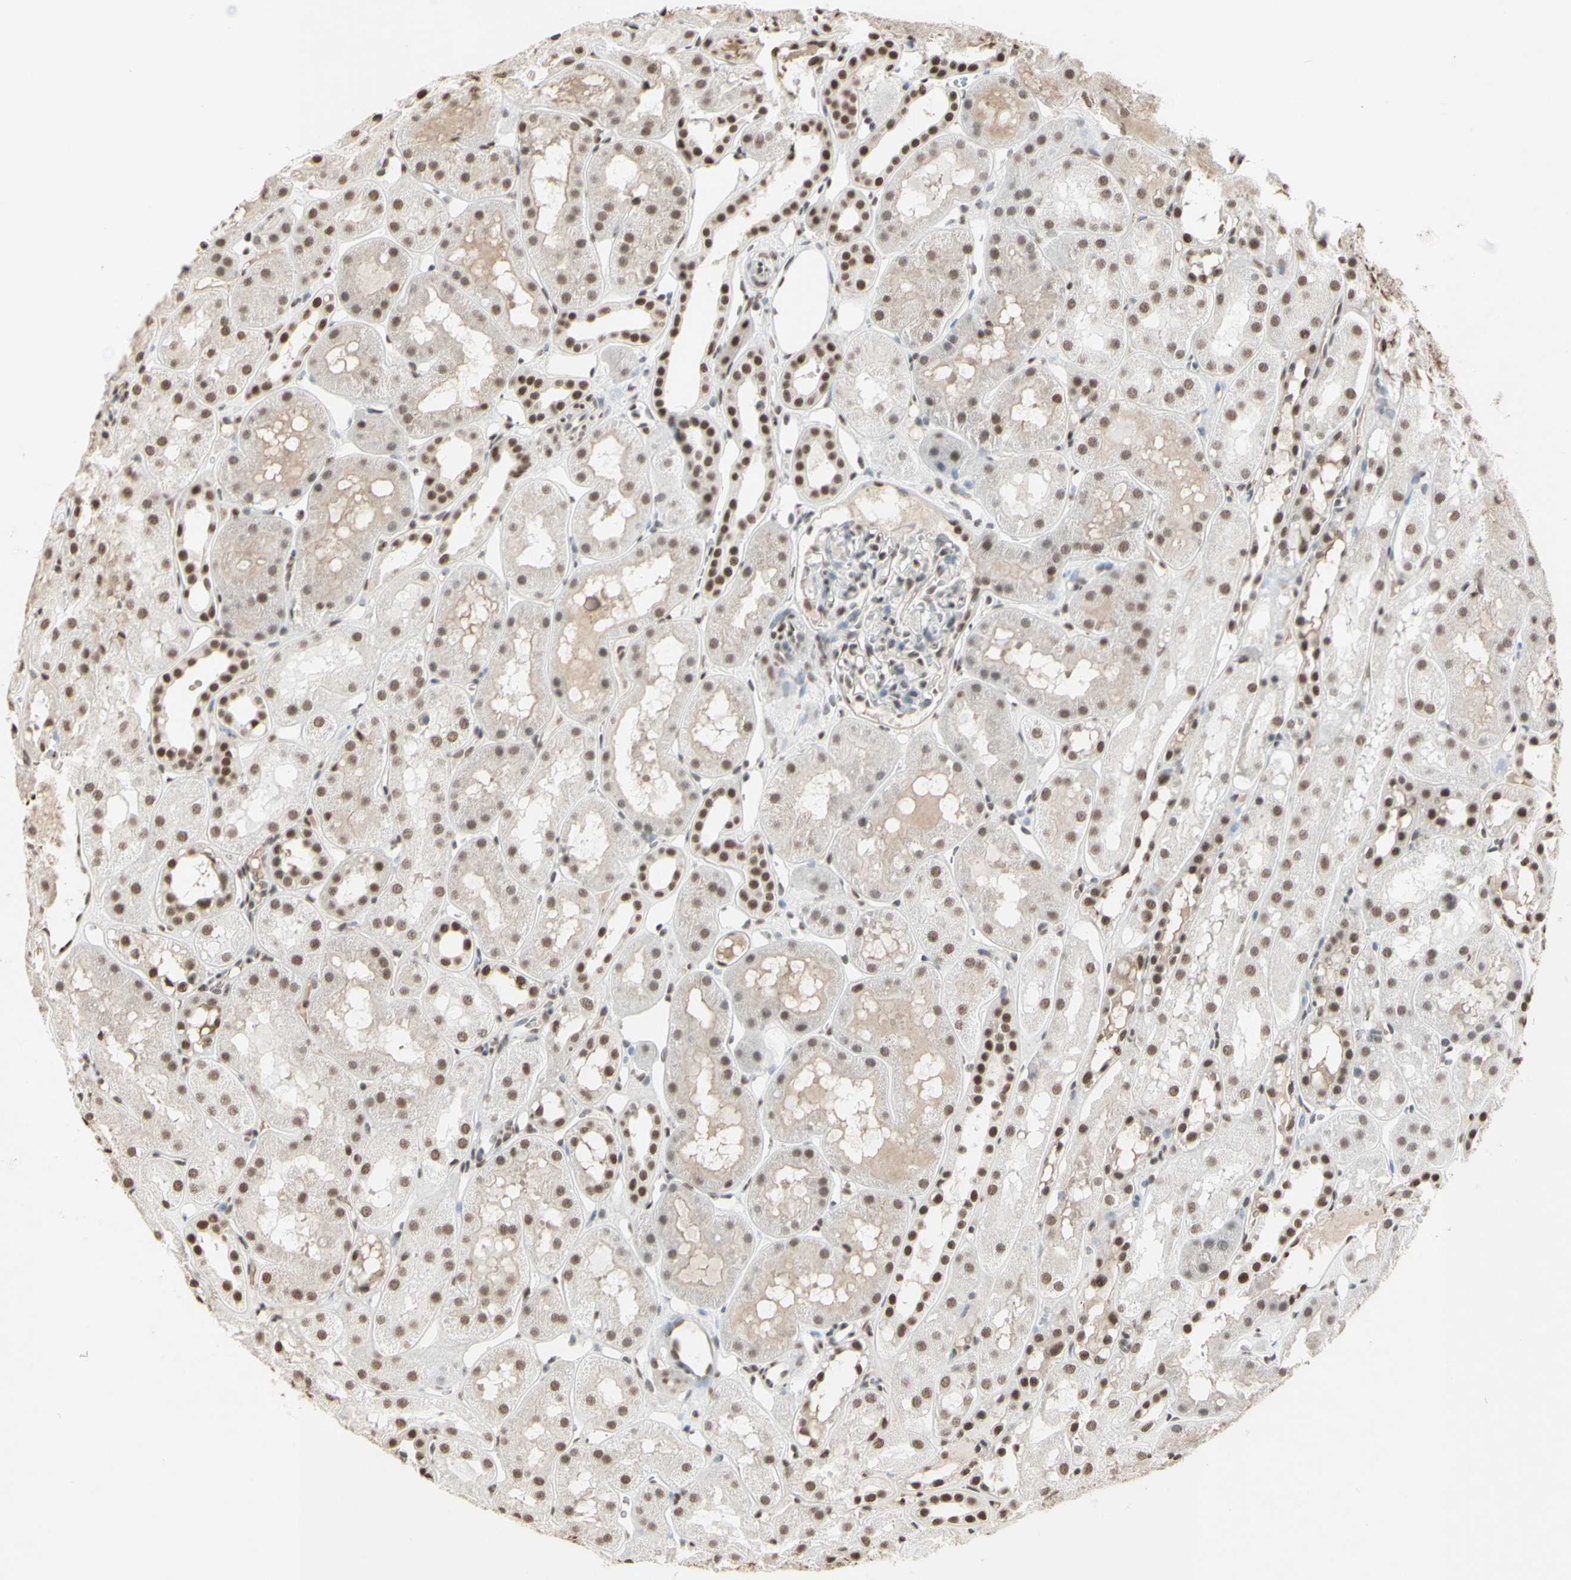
{"staining": {"intensity": "moderate", "quantity": "25%-75%", "location": "nuclear"}, "tissue": "kidney", "cell_type": "Cells in glomeruli", "image_type": "normal", "snomed": [{"axis": "morphology", "description": "Normal tissue, NOS"}, {"axis": "topography", "description": "Kidney"}, {"axis": "topography", "description": "Urinary bladder"}], "caption": "Human kidney stained for a protein (brown) displays moderate nuclear positive expression in approximately 25%-75% of cells in glomeruli.", "gene": "TRIM28", "patient": {"sex": "male", "age": 16}}